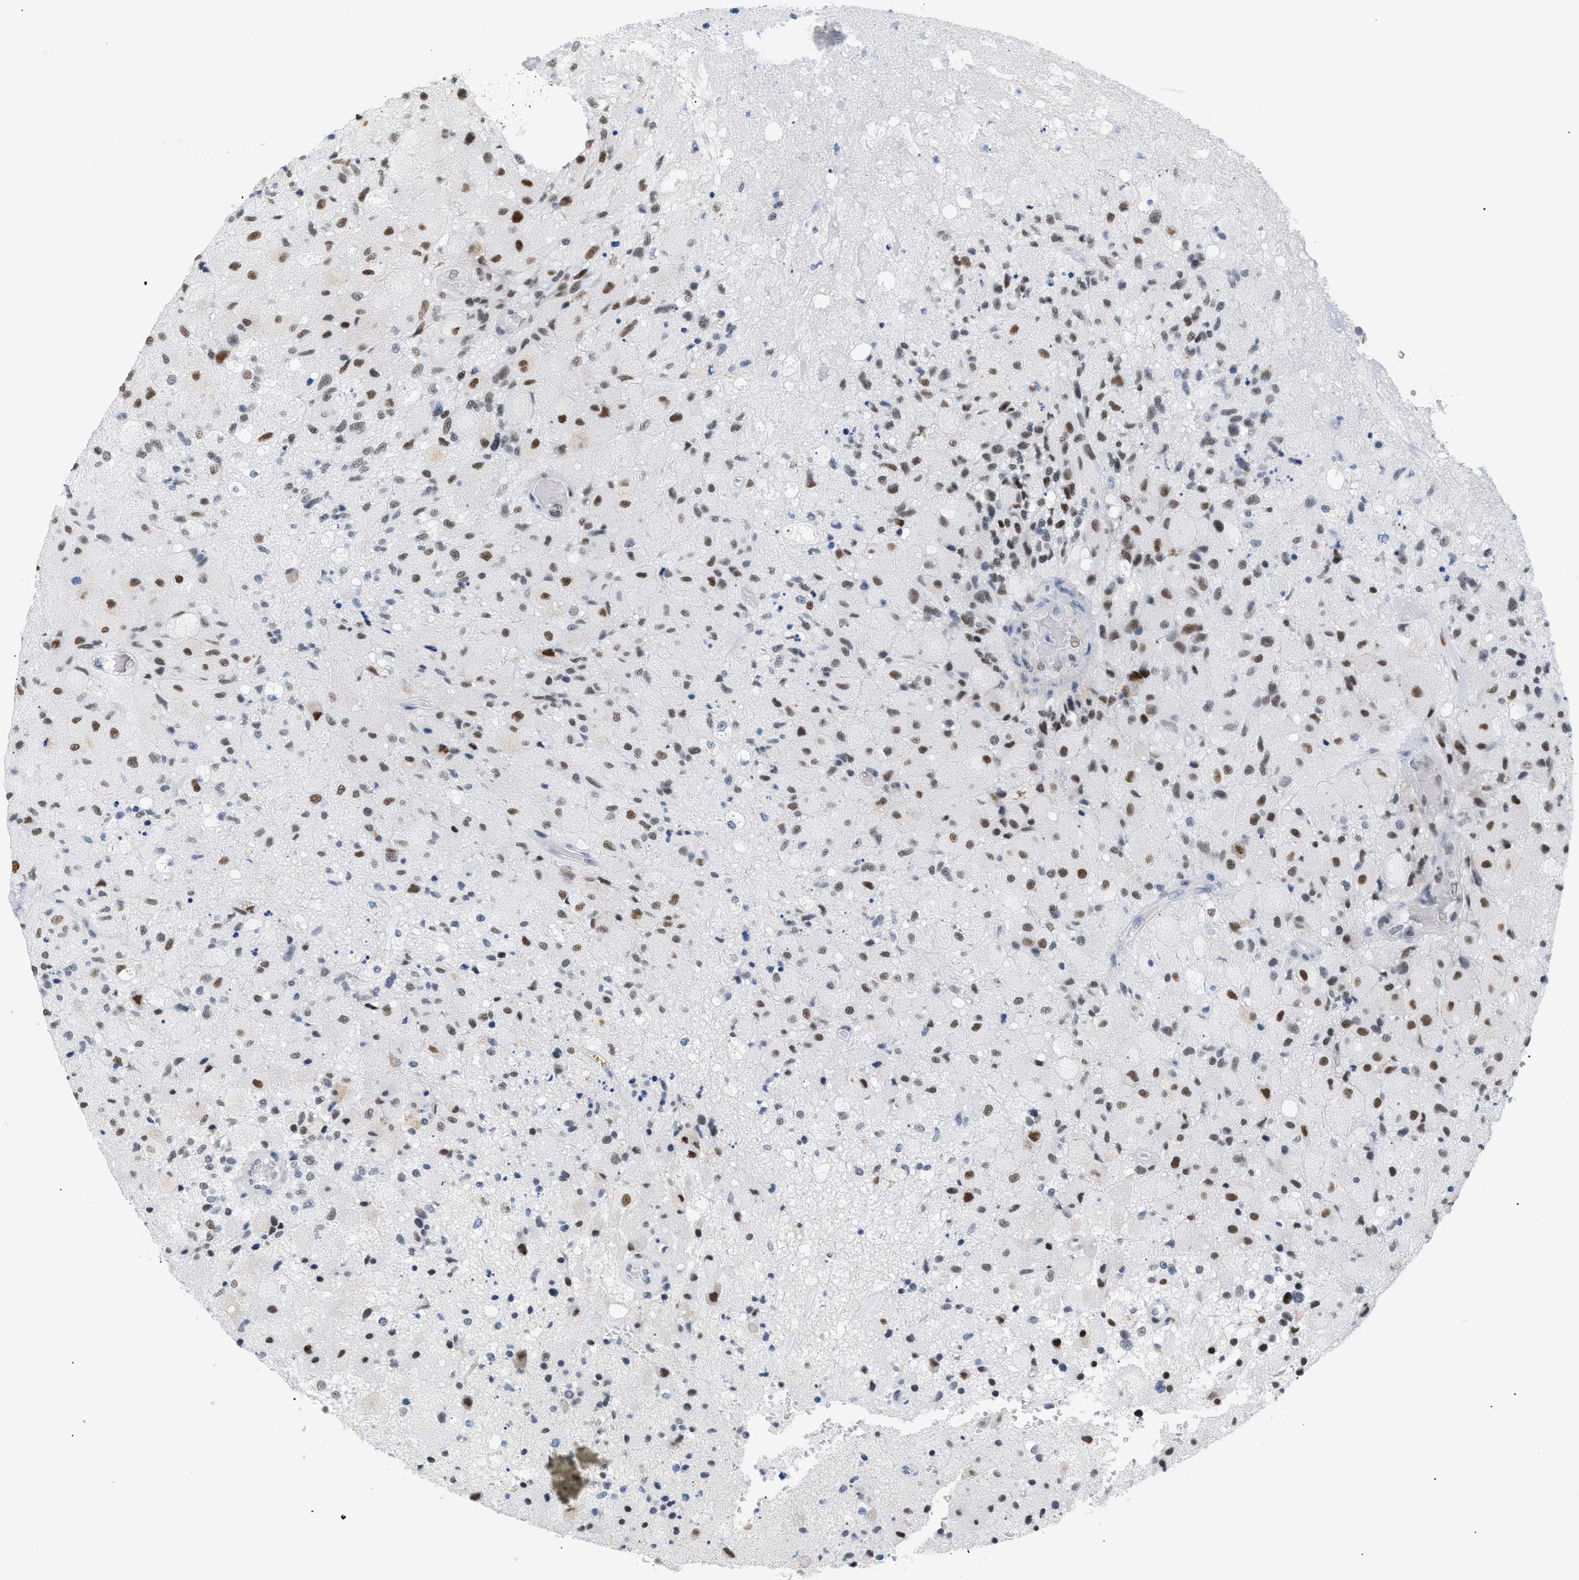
{"staining": {"intensity": "moderate", "quantity": "25%-75%", "location": "nuclear"}, "tissue": "glioma", "cell_type": "Tumor cells", "image_type": "cancer", "snomed": [{"axis": "morphology", "description": "Normal tissue, NOS"}, {"axis": "morphology", "description": "Glioma, malignant, High grade"}, {"axis": "topography", "description": "Cerebral cortex"}], "caption": "Brown immunohistochemical staining in high-grade glioma (malignant) exhibits moderate nuclear positivity in about 25%-75% of tumor cells.", "gene": "ELN", "patient": {"sex": "male", "age": 77}}